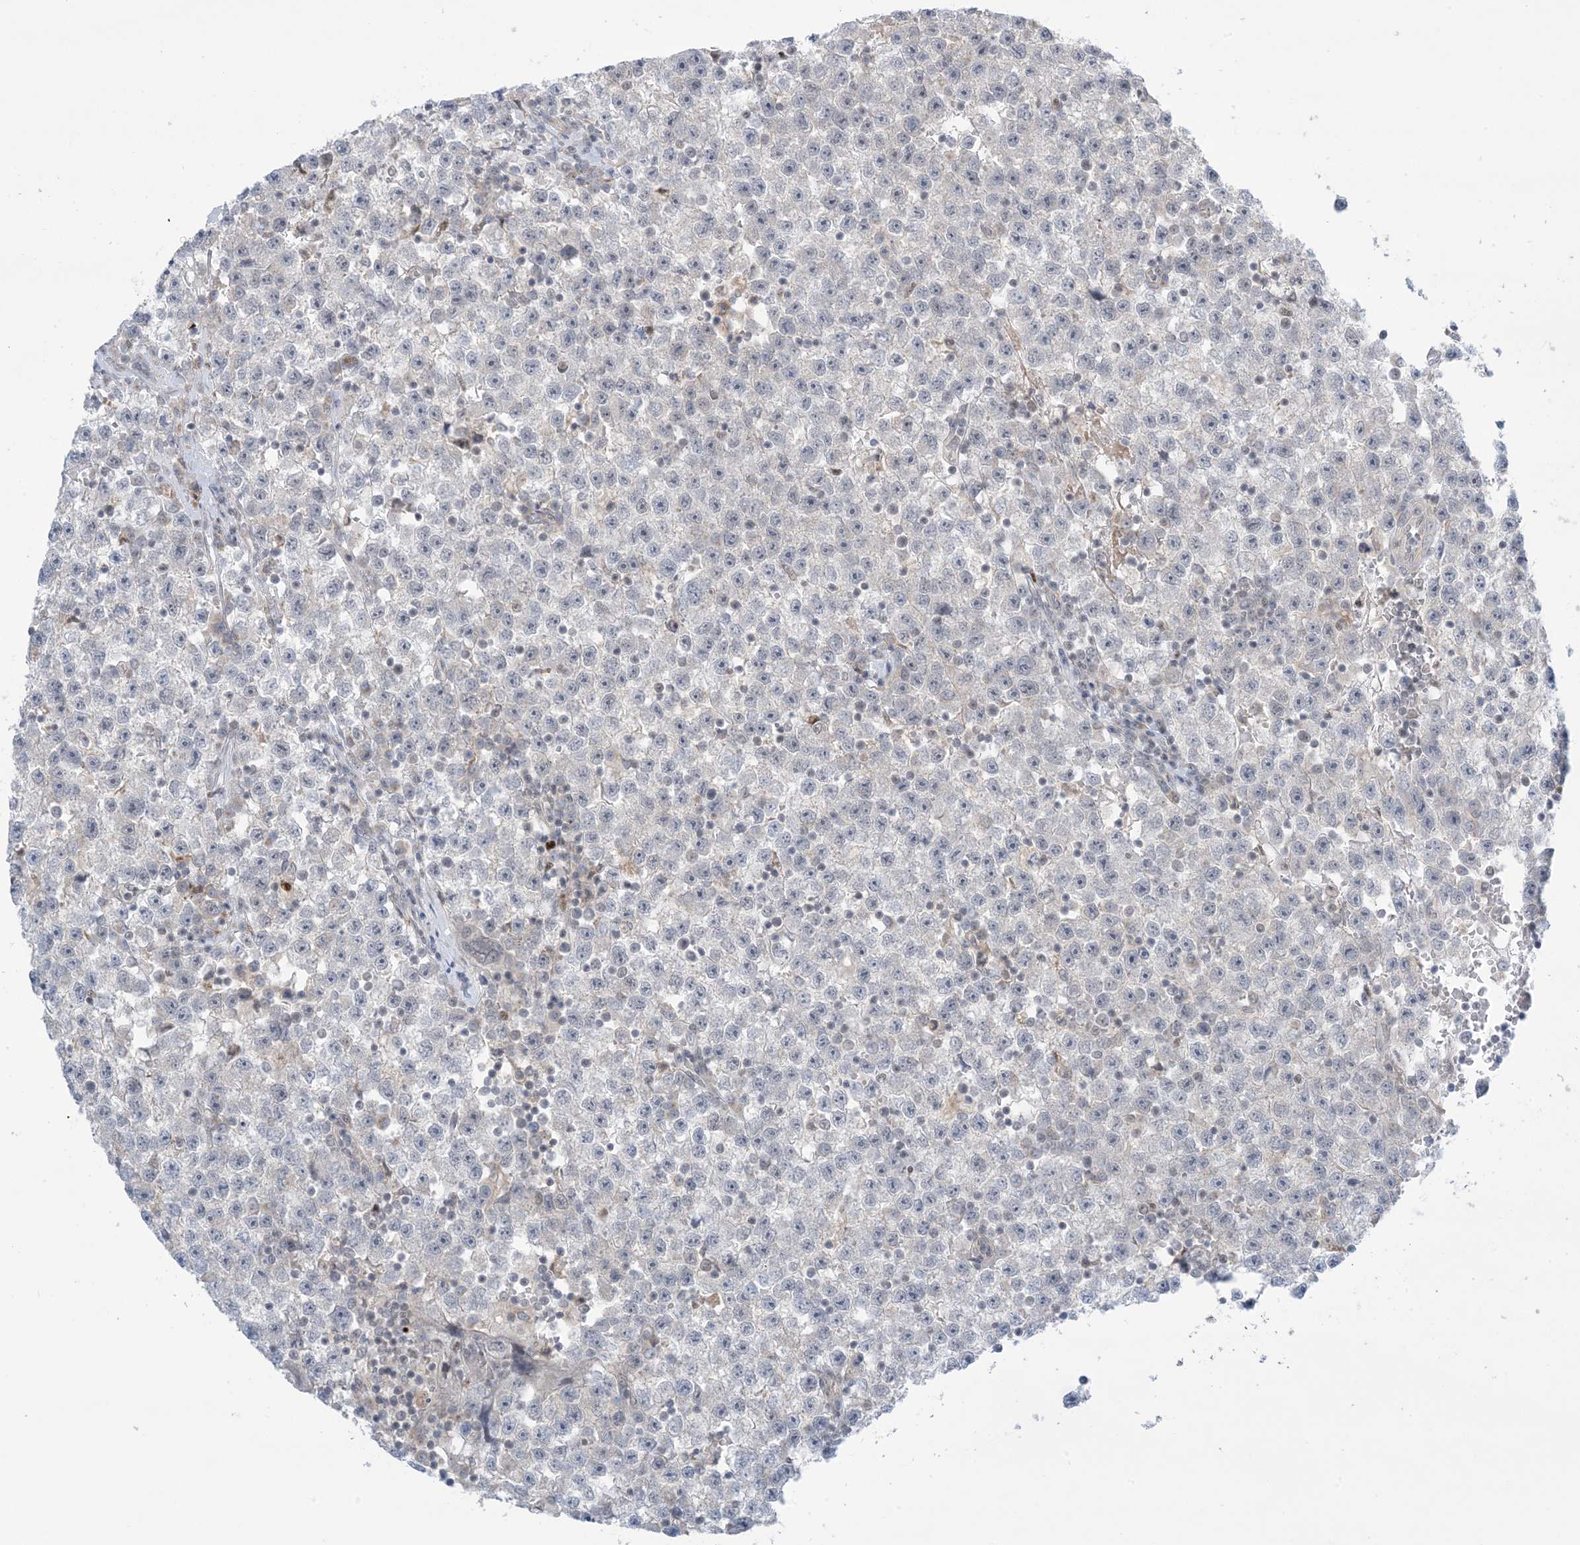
{"staining": {"intensity": "negative", "quantity": "none", "location": "none"}, "tissue": "testis cancer", "cell_type": "Tumor cells", "image_type": "cancer", "snomed": [{"axis": "morphology", "description": "Seminoma, NOS"}, {"axis": "topography", "description": "Testis"}], "caption": "Protein analysis of testis cancer exhibits no significant expression in tumor cells. Brightfield microscopy of immunohistochemistry stained with DAB (3,3'-diaminobenzidine) (brown) and hematoxylin (blue), captured at high magnification.", "gene": "TFPT", "patient": {"sex": "male", "age": 22}}